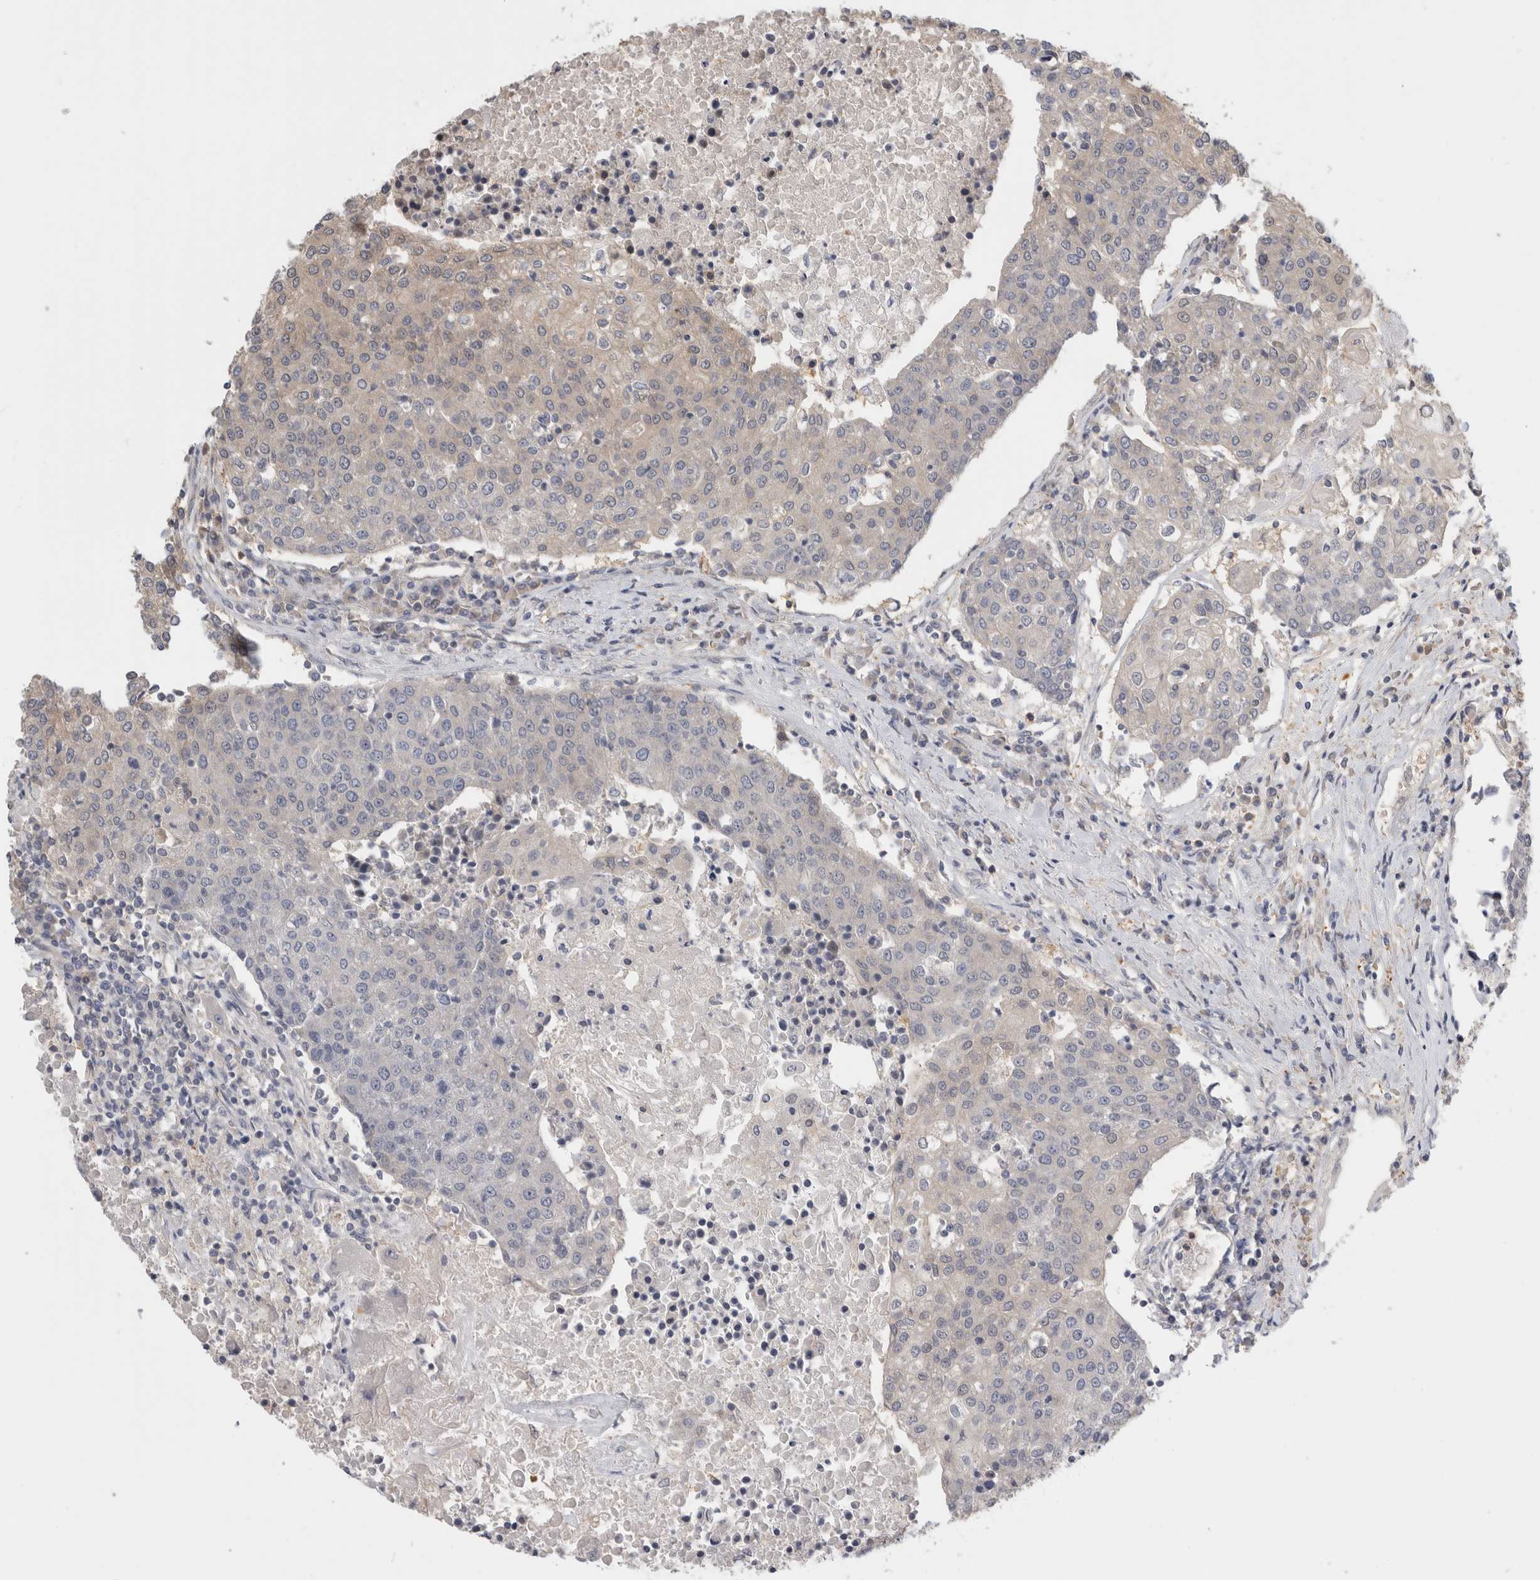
{"staining": {"intensity": "negative", "quantity": "none", "location": "none"}, "tissue": "urothelial cancer", "cell_type": "Tumor cells", "image_type": "cancer", "snomed": [{"axis": "morphology", "description": "Urothelial carcinoma, High grade"}, {"axis": "topography", "description": "Urinary bladder"}], "caption": "An IHC histopathology image of high-grade urothelial carcinoma is shown. There is no staining in tumor cells of high-grade urothelial carcinoma.", "gene": "PGM1", "patient": {"sex": "female", "age": 85}}